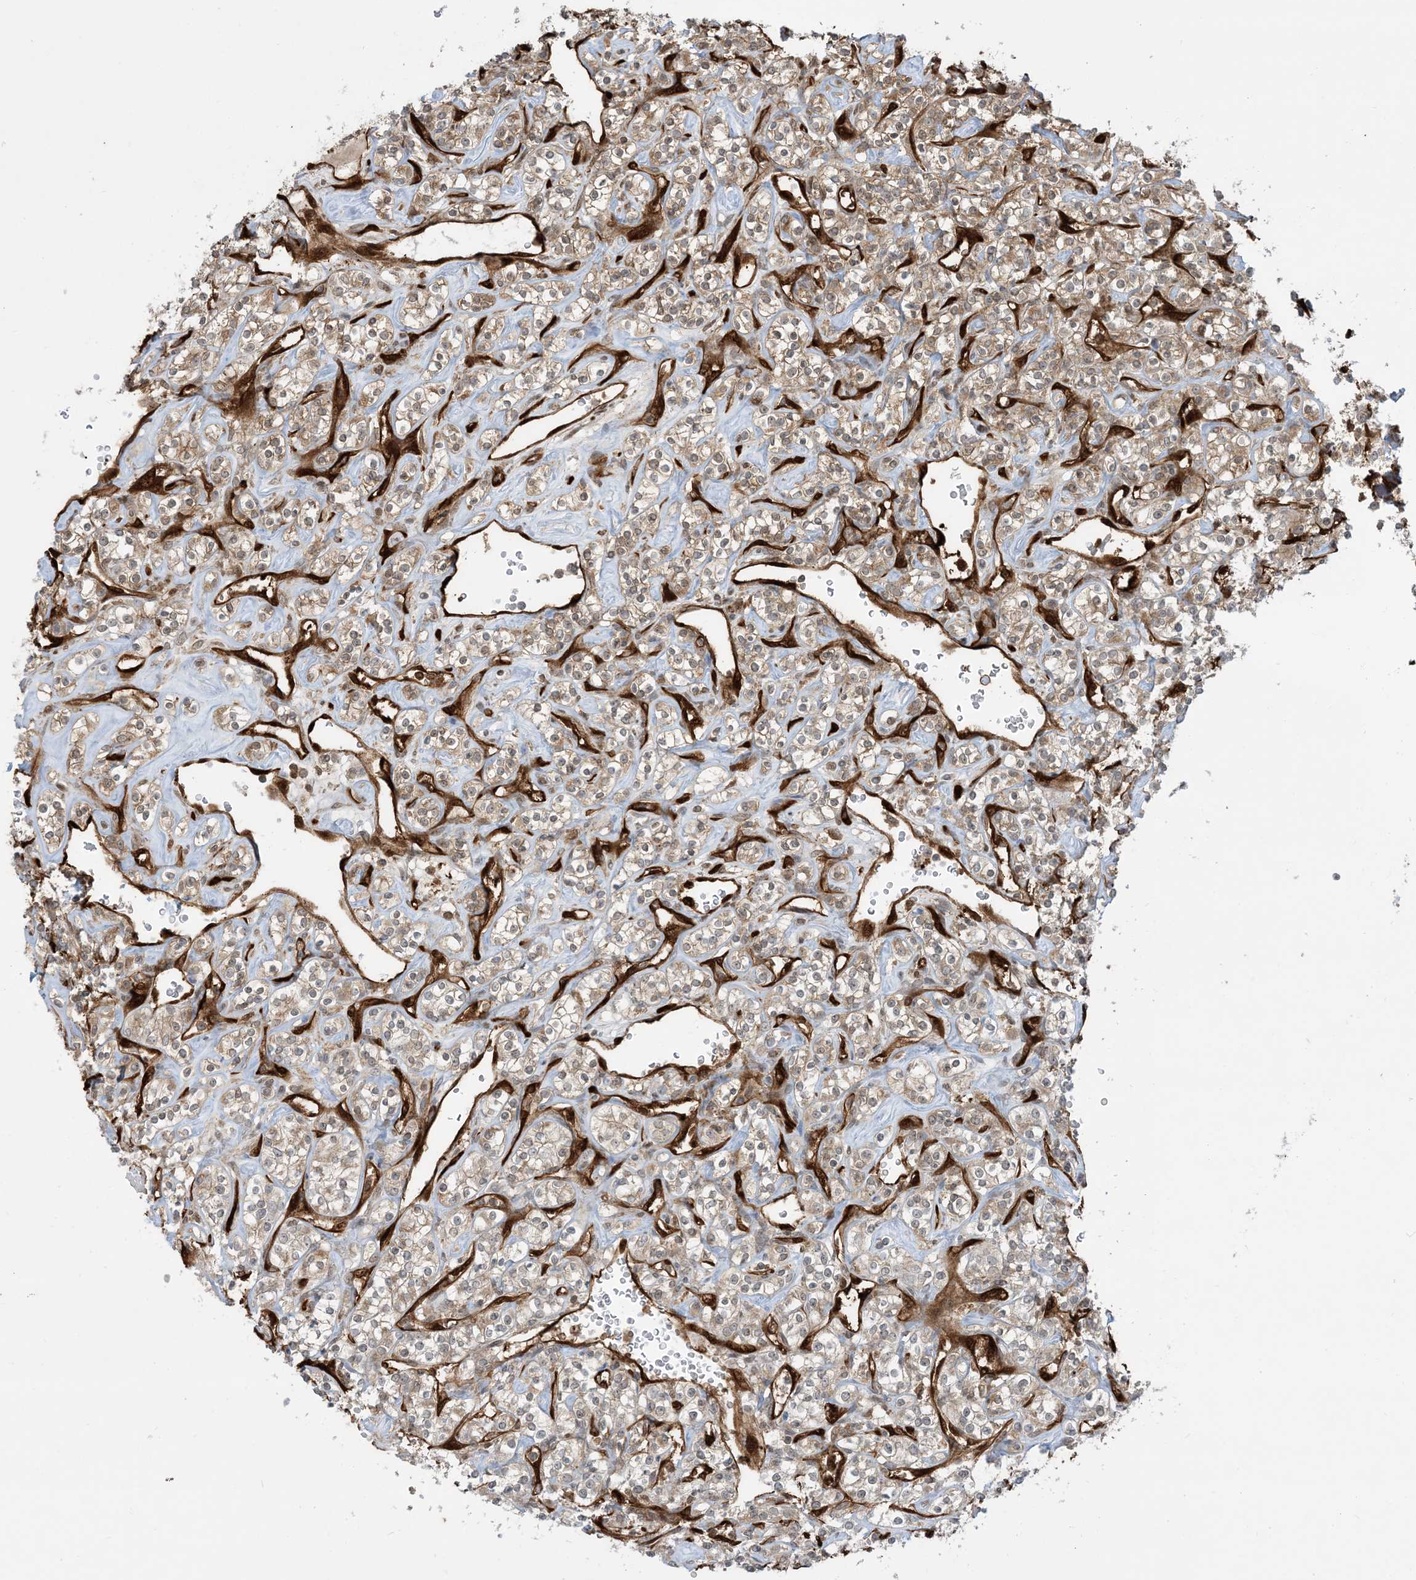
{"staining": {"intensity": "weak", "quantity": "25%-75%", "location": "cytoplasmic/membranous"}, "tissue": "renal cancer", "cell_type": "Tumor cells", "image_type": "cancer", "snomed": [{"axis": "morphology", "description": "Adenocarcinoma, NOS"}, {"axis": "topography", "description": "Kidney"}], "caption": "Brown immunohistochemical staining in adenocarcinoma (renal) demonstrates weak cytoplasmic/membranous positivity in approximately 25%-75% of tumor cells.", "gene": "PPM1F", "patient": {"sex": "male", "age": 77}}